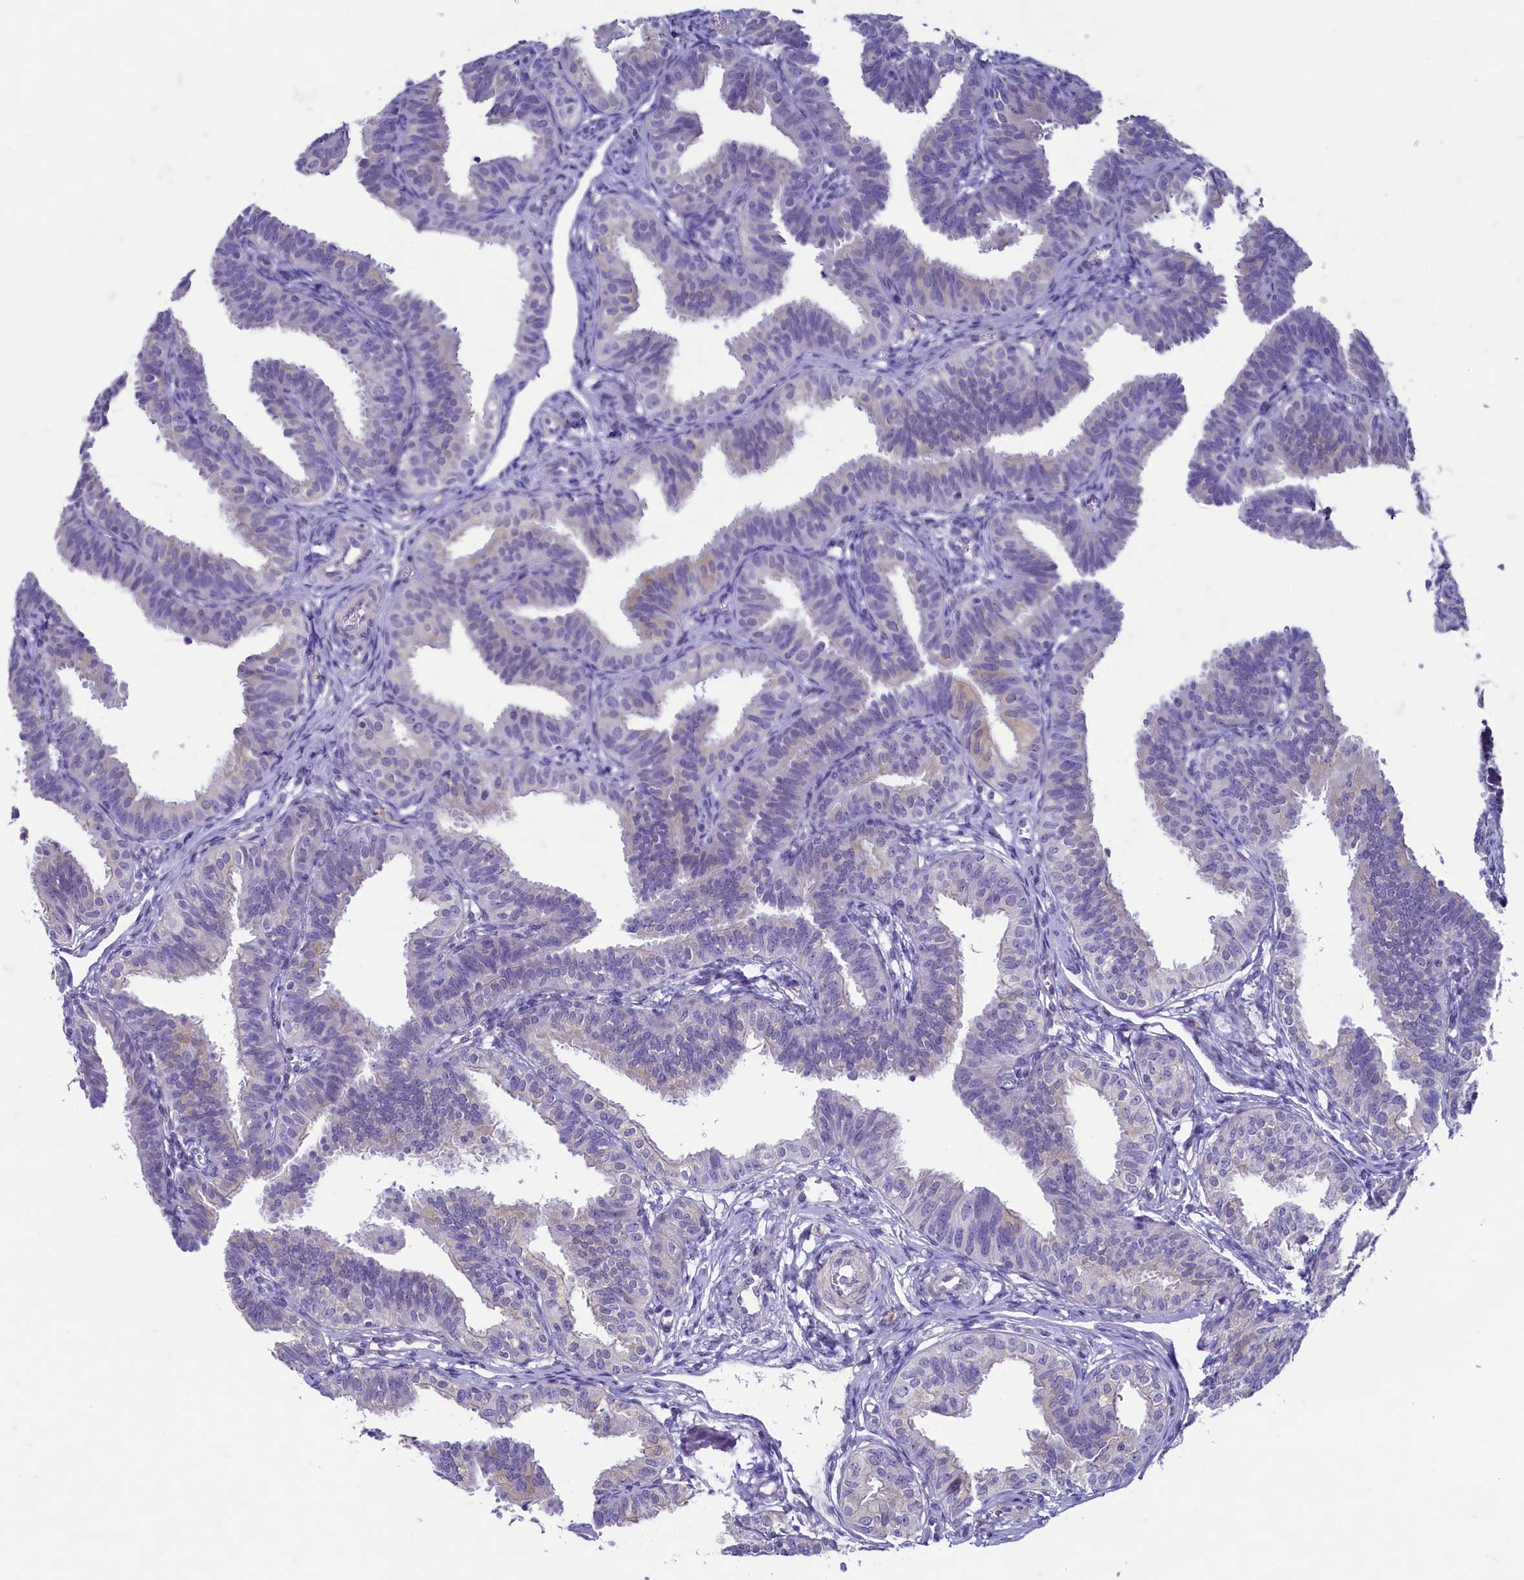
{"staining": {"intensity": "weak", "quantity": "<25%", "location": "cytoplasmic/membranous"}, "tissue": "fallopian tube", "cell_type": "Glandular cells", "image_type": "normal", "snomed": [{"axis": "morphology", "description": "Normal tissue, NOS"}, {"axis": "topography", "description": "Fallopian tube"}], "caption": "A photomicrograph of fallopian tube stained for a protein shows no brown staining in glandular cells.", "gene": "MAP1LC3A", "patient": {"sex": "female", "age": 35}}